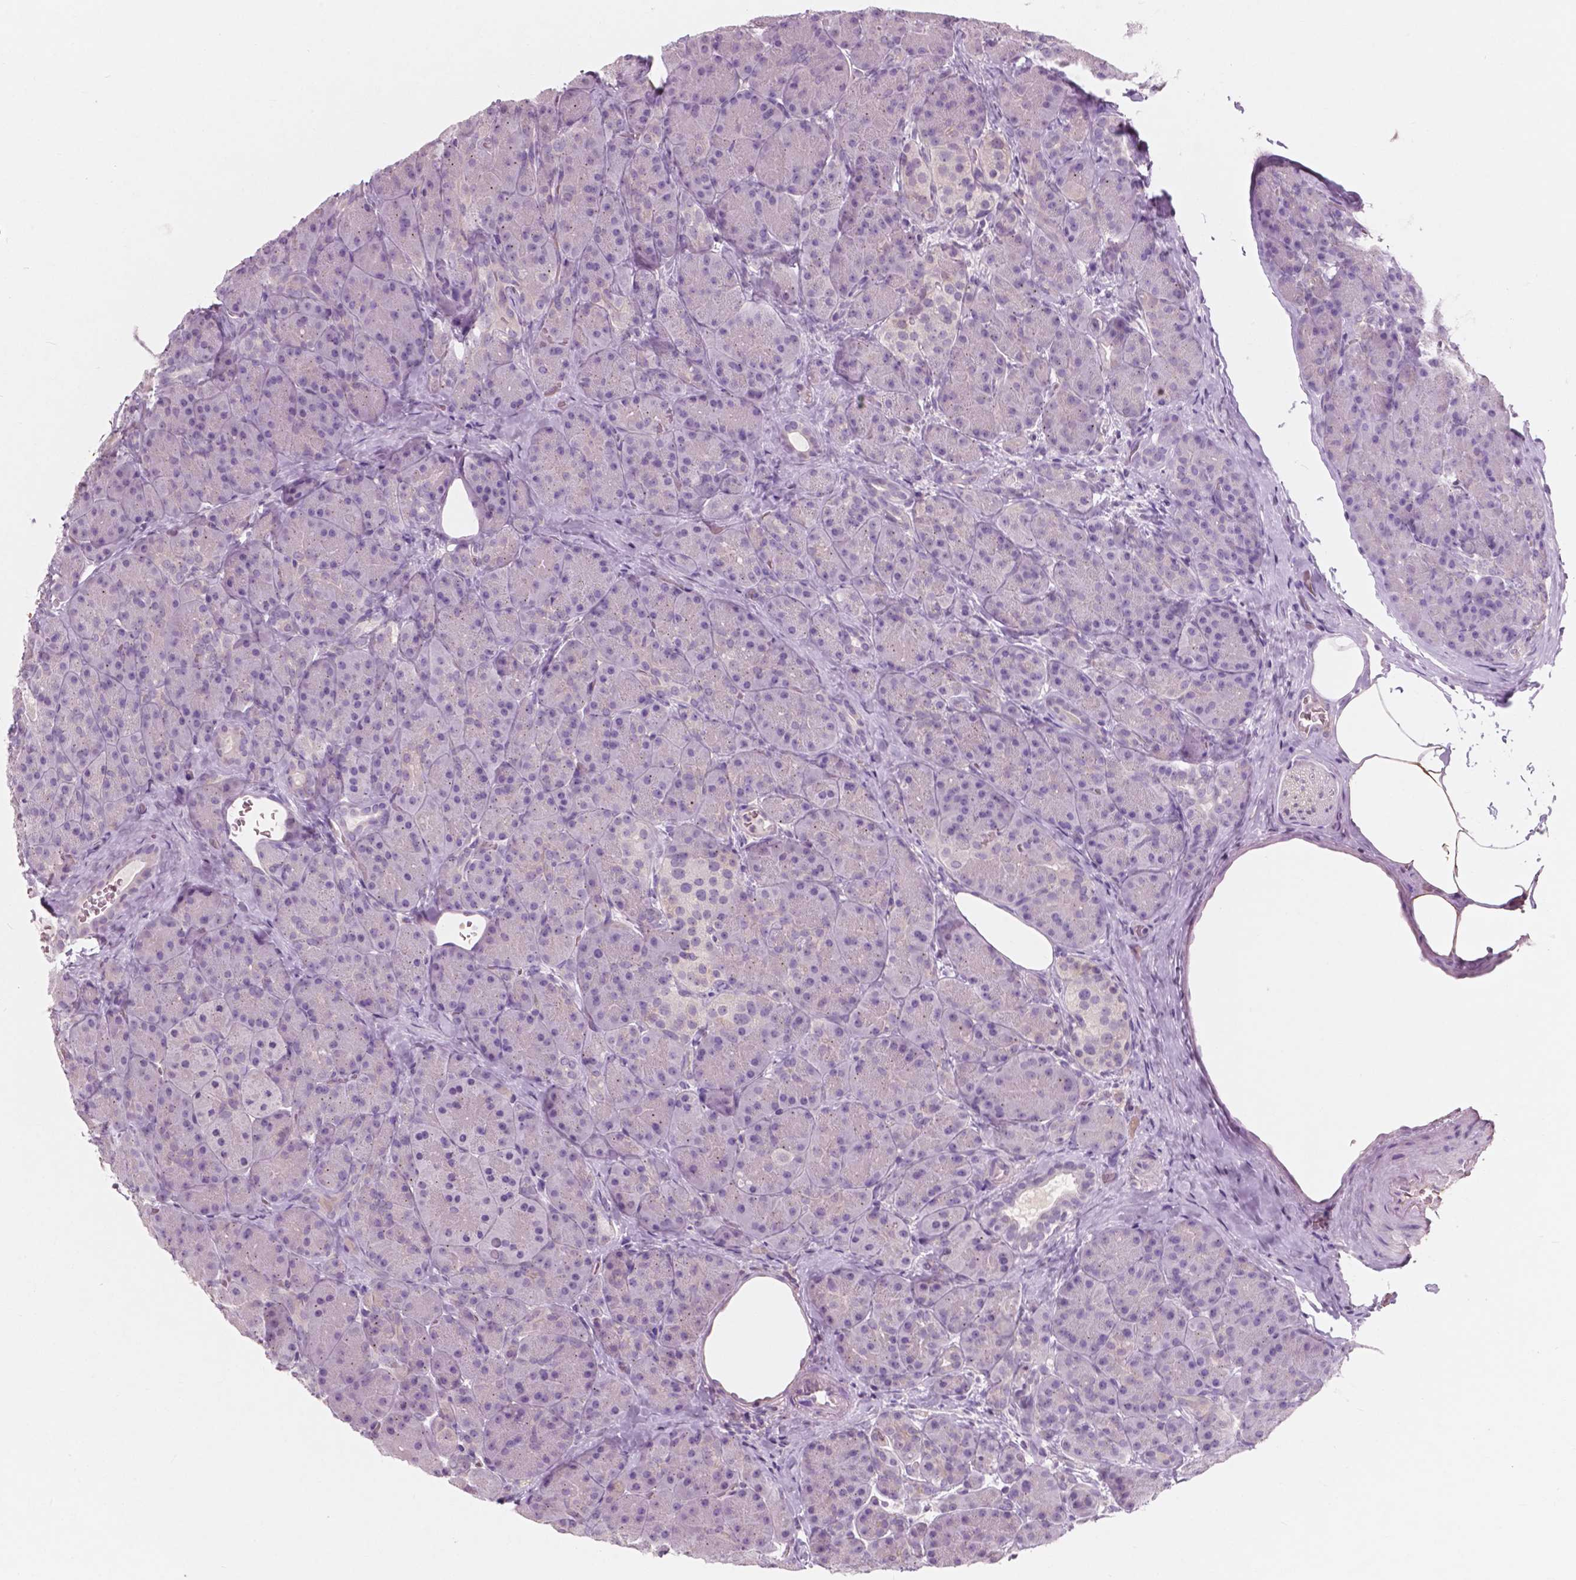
{"staining": {"intensity": "negative", "quantity": "none", "location": "none"}, "tissue": "pancreas", "cell_type": "Exocrine glandular cells", "image_type": "normal", "snomed": [{"axis": "morphology", "description": "Normal tissue, NOS"}, {"axis": "topography", "description": "Pancreas"}], "caption": "High magnification brightfield microscopy of normal pancreas stained with DAB (brown) and counterstained with hematoxylin (blue): exocrine glandular cells show no significant staining.", "gene": "AWAT1", "patient": {"sex": "male", "age": 57}}